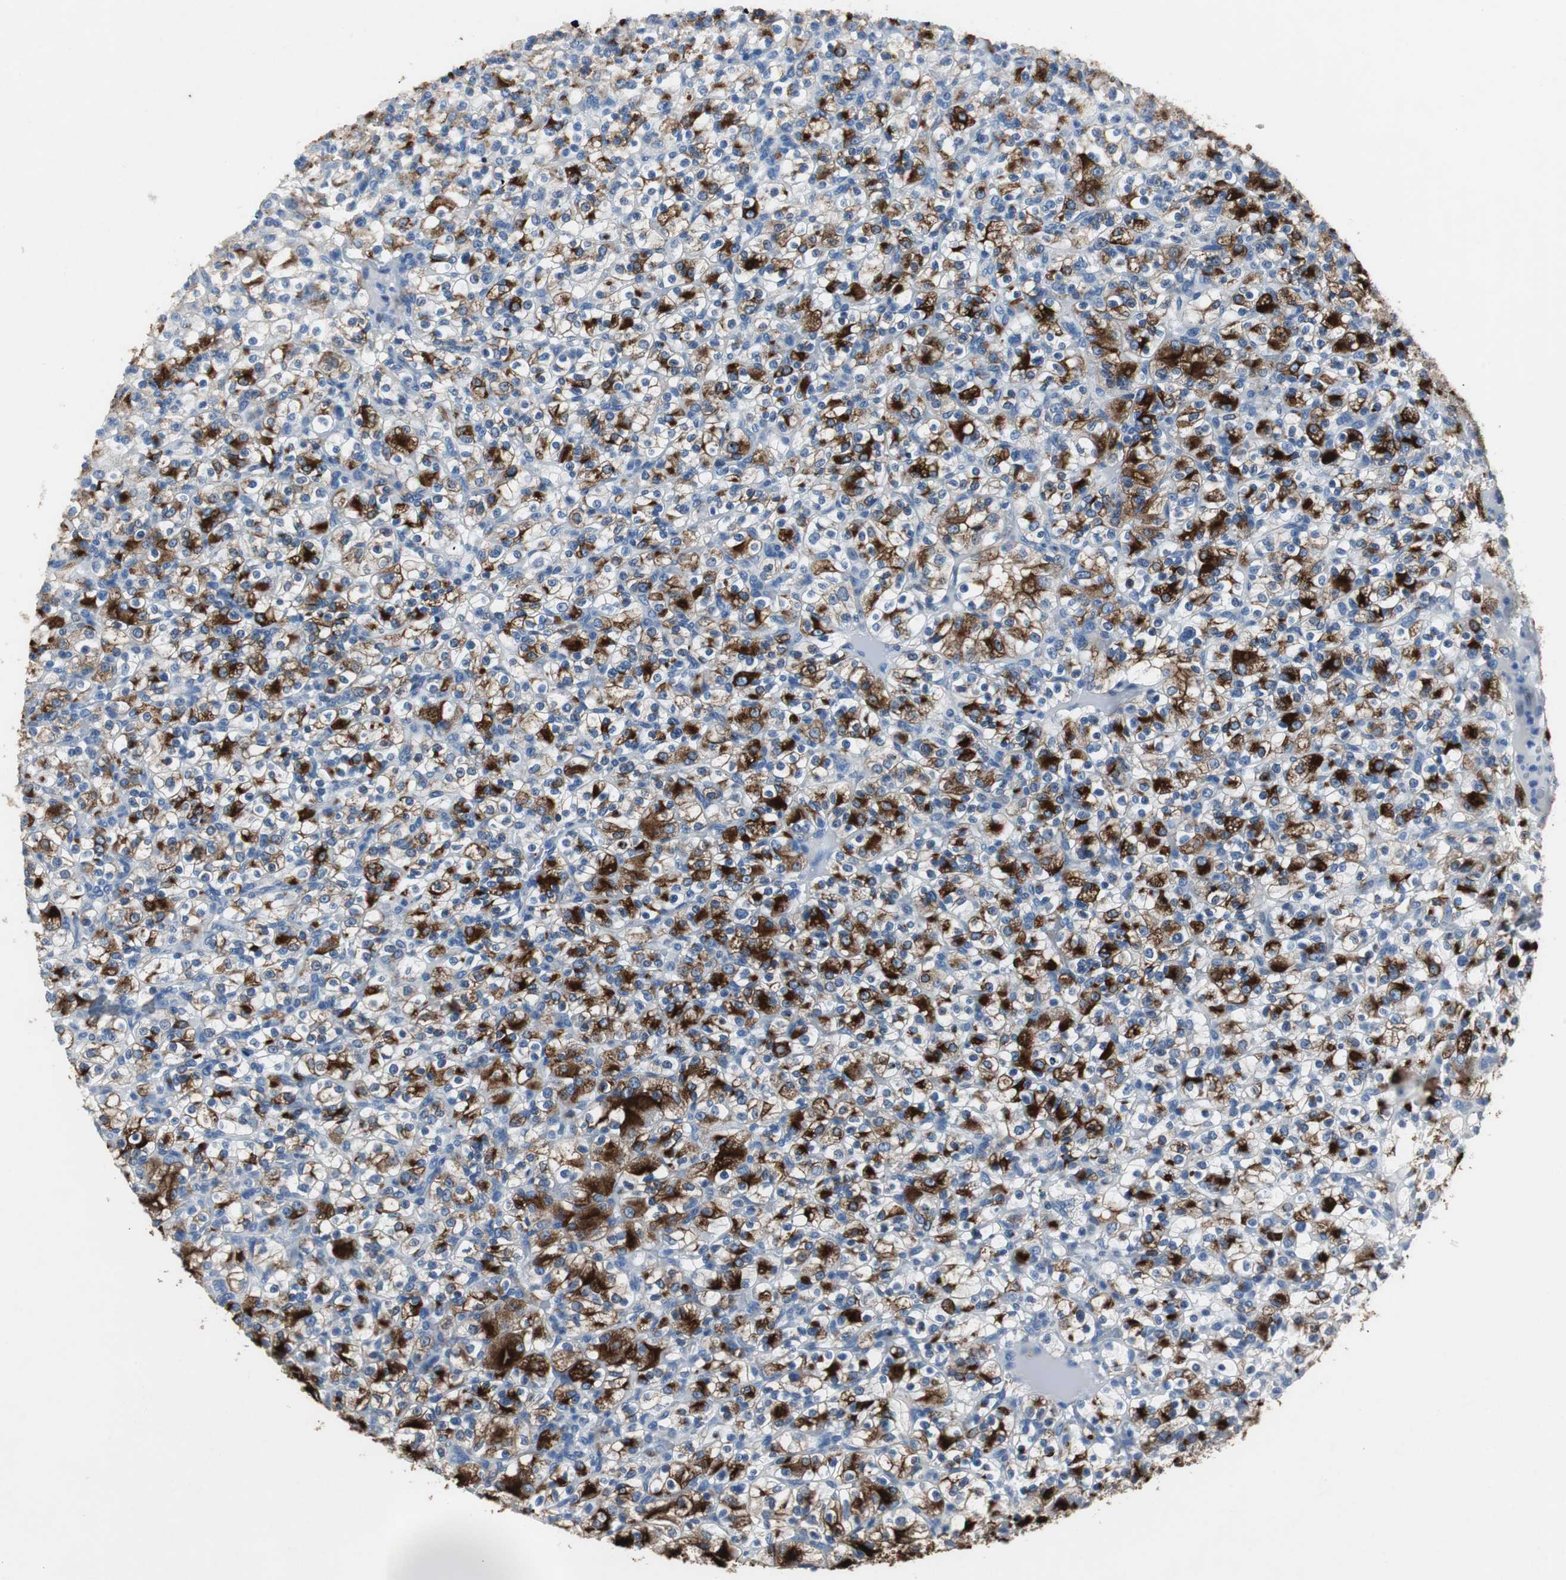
{"staining": {"intensity": "strong", "quantity": "25%-75%", "location": "cytoplasmic/membranous"}, "tissue": "renal cancer", "cell_type": "Tumor cells", "image_type": "cancer", "snomed": [{"axis": "morphology", "description": "Normal tissue, NOS"}, {"axis": "morphology", "description": "Adenocarcinoma, NOS"}, {"axis": "topography", "description": "Kidney"}], "caption": "Renal cancer (adenocarcinoma) stained with a protein marker shows strong staining in tumor cells.", "gene": "LRP2", "patient": {"sex": "female", "age": 72}}